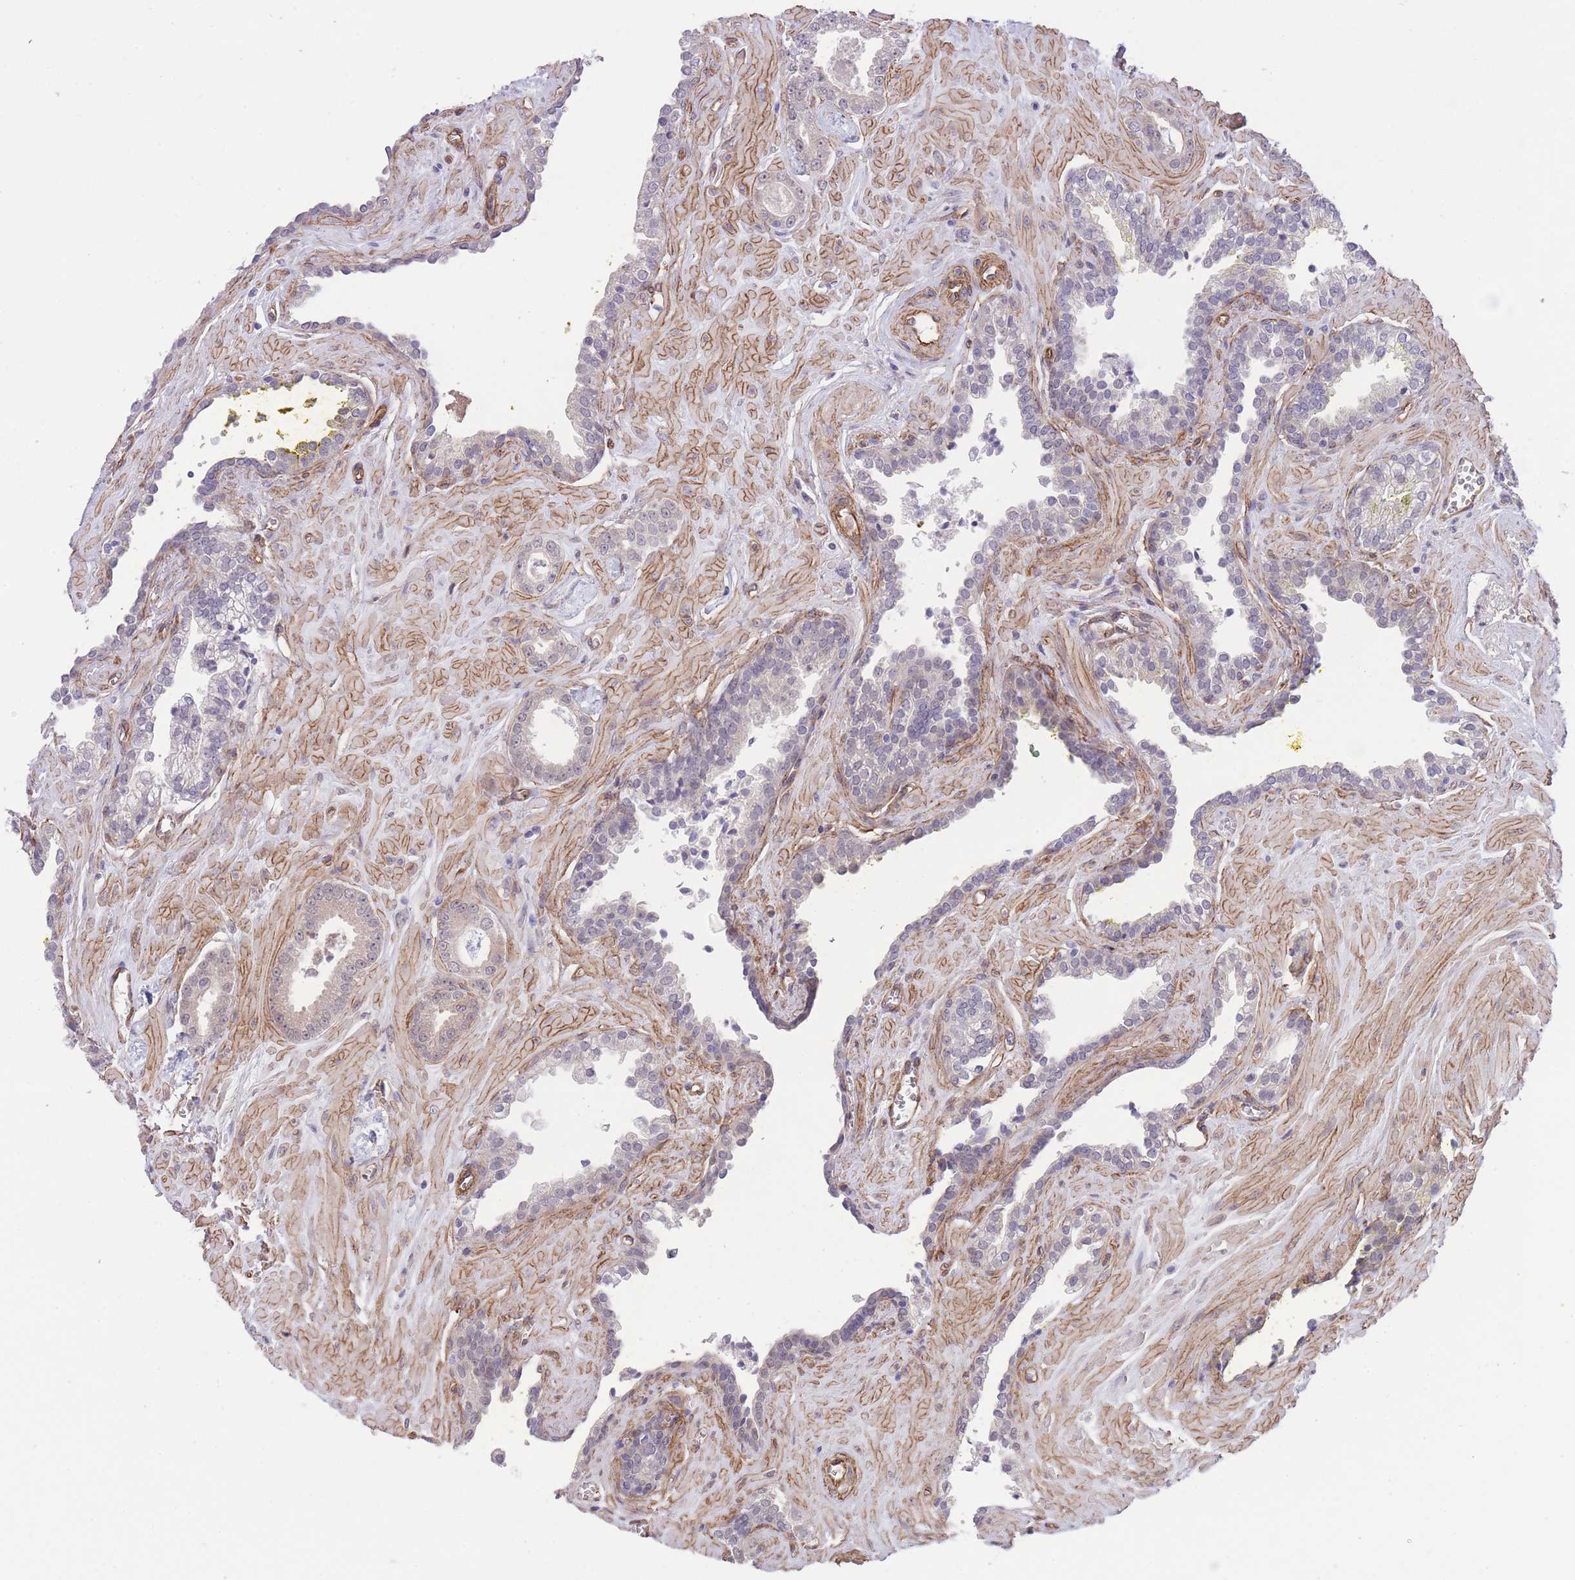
{"staining": {"intensity": "negative", "quantity": "none", "location": "none"}, "tissue": "prostate cancer", "cell_type": "Tumor cells", "image_type": "cancer", "snomed": [{"axis": "morphology", "description": "Adenocarcinoma, Low grade"}, {"axis": "topography", "description": "Prostate"}], "caption": "A micrograph of human prostate cancer is negative for staining in tumor cells.", "gene": "QTRT1", "patient": {"sex": "male", "age": 60}}